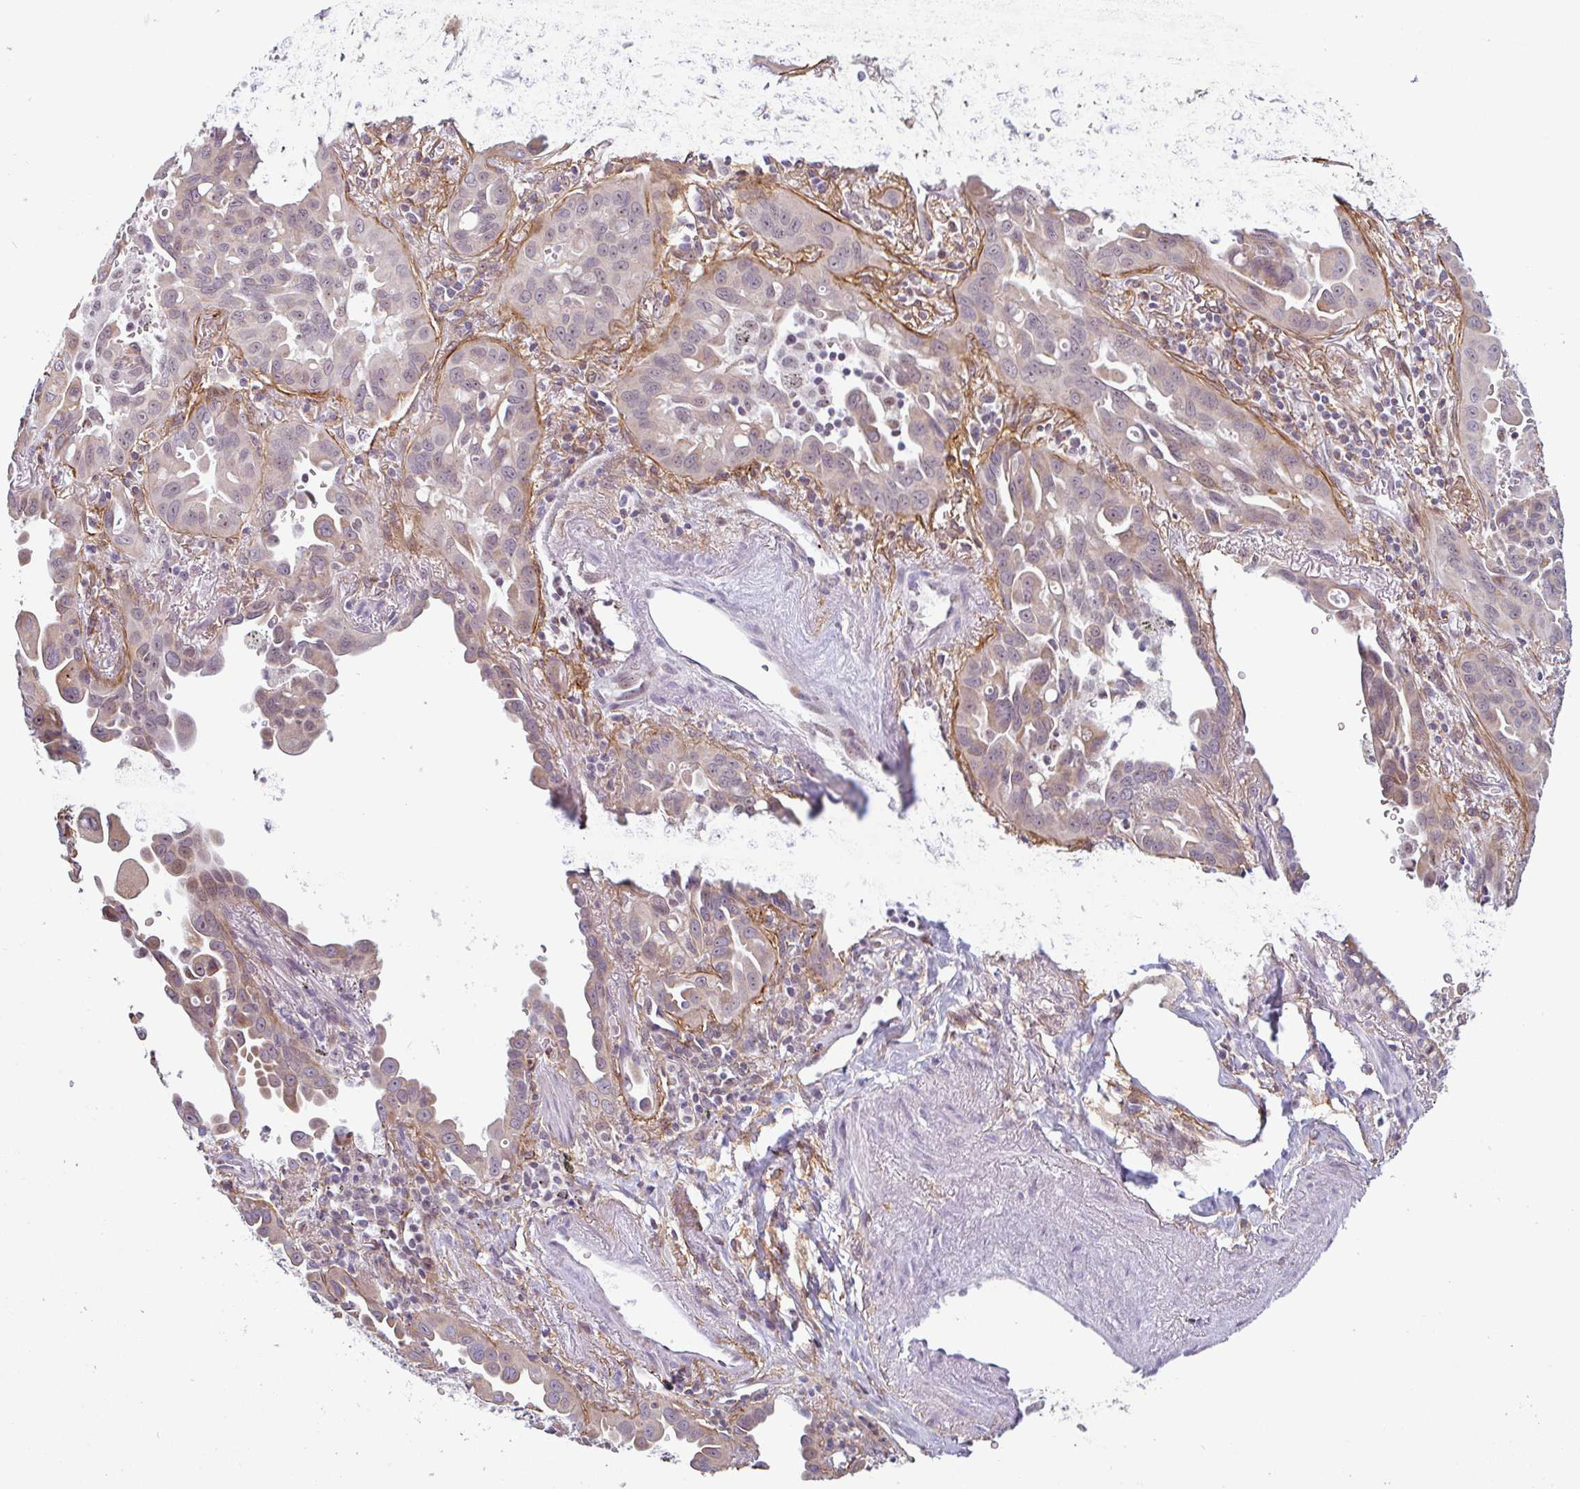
{"staining": {"intensity": "weak", "quantity": "25%-75%", "location": "cytoplasmic/membranous"}, "tissue": "lung cancer", "cell_type": "Tumor cells", "image_type": "cancer", "snomed": [{"axis": "morphology", "description": "Adenocarcinoma, NOS"}, {"axis": "topography", "description": "Lung"}], "caption": "A brown stain labels weak cytoplasmic/membranous positivity of a protein in adenocarcinoma (lung) tumor cells.", "gene": "TMEM119", "patient": {"sex": "male", "age": 68}}